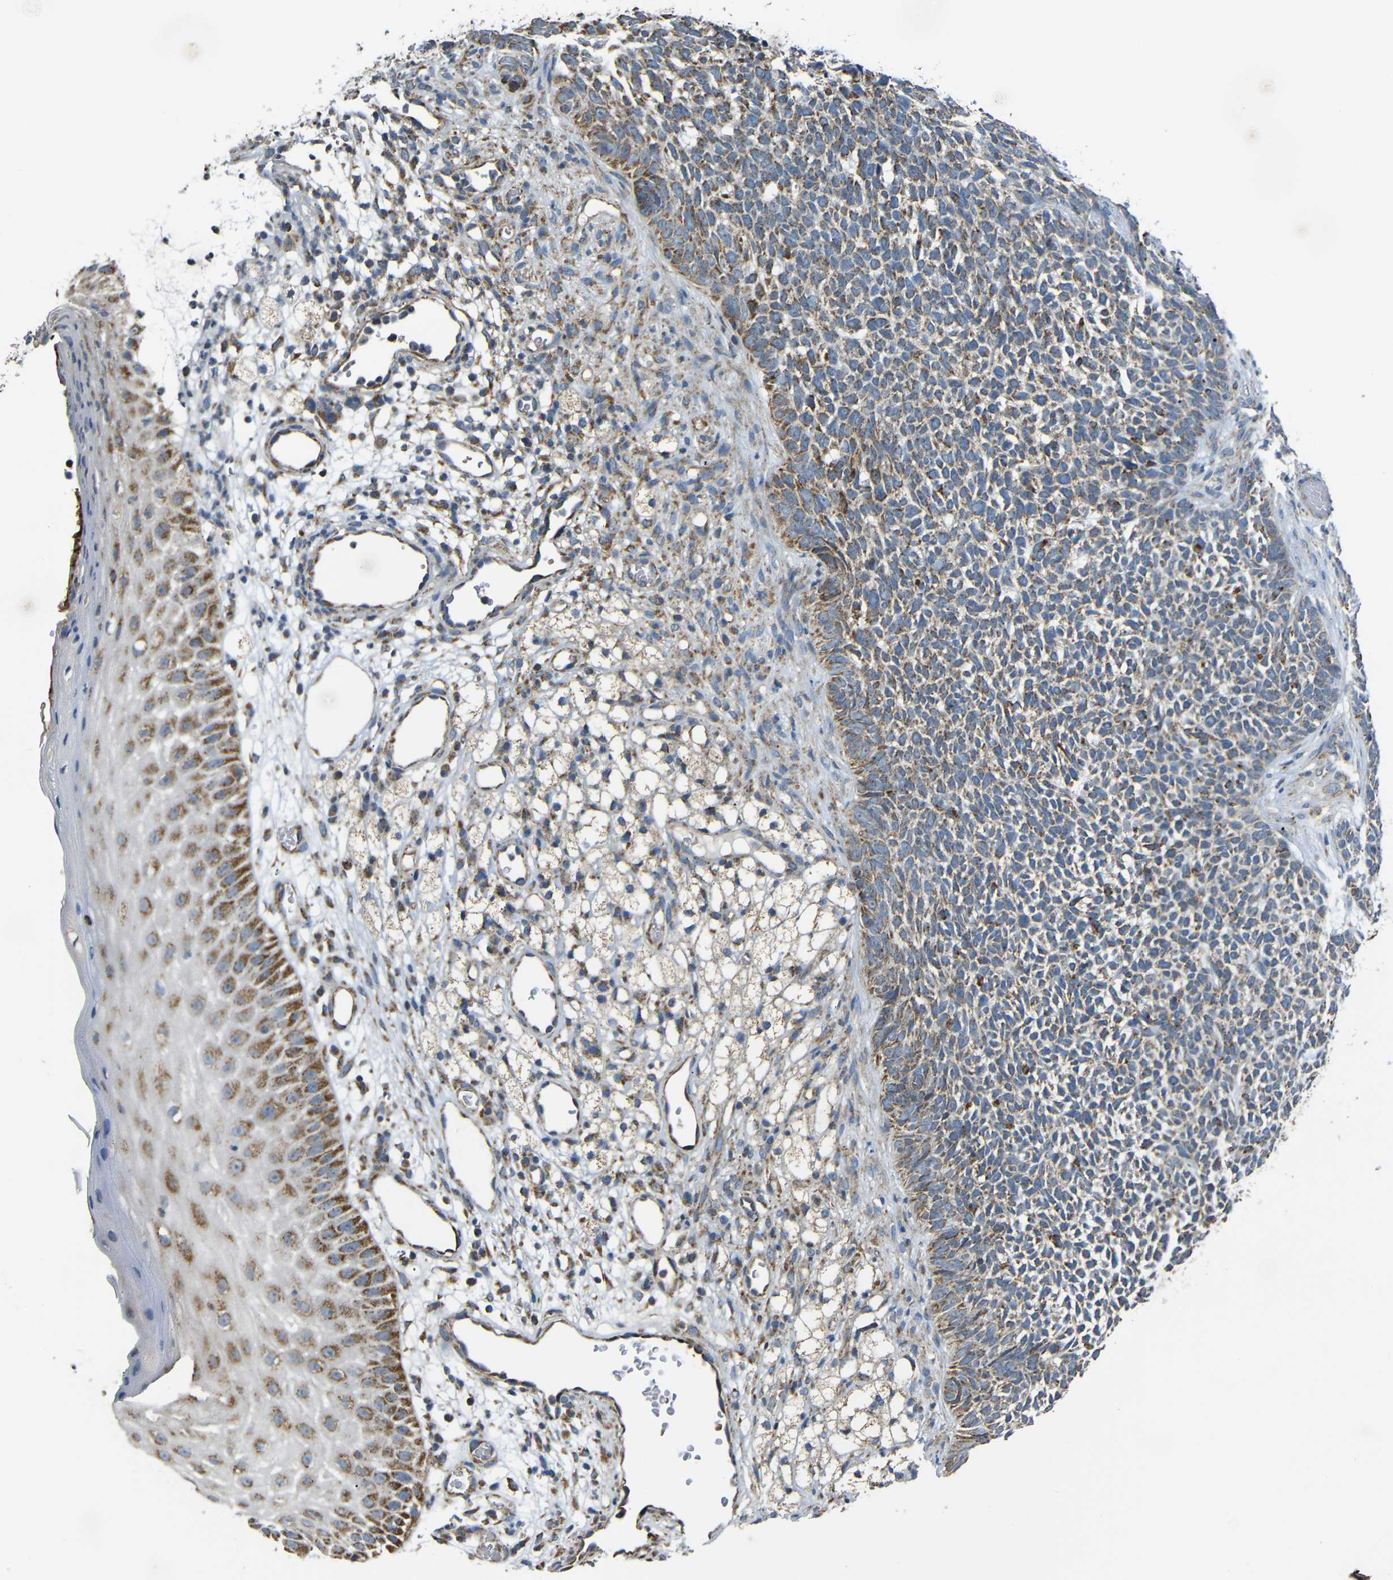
{"staining": {"intensity": "moderate", "quantity": ">75%", "location": "cytoplasmic/membranous"}, "tissue": "skin cancer", "cell_type": "Tumor cells", "image_type": "cancer", "snomed": [{"axis": "morphology", "description": "Basal cell carcinoma"}, {"axis": "topography", "description": "Skin"}], "caption": "A histopathology image of skin basal cell carcinoma stained for a protein exhibits moderate cytoplasmic/membranous brown staining in tumor cells.", "gene": "NR3C2", "patient": {"sex": "female", "age": 84}}